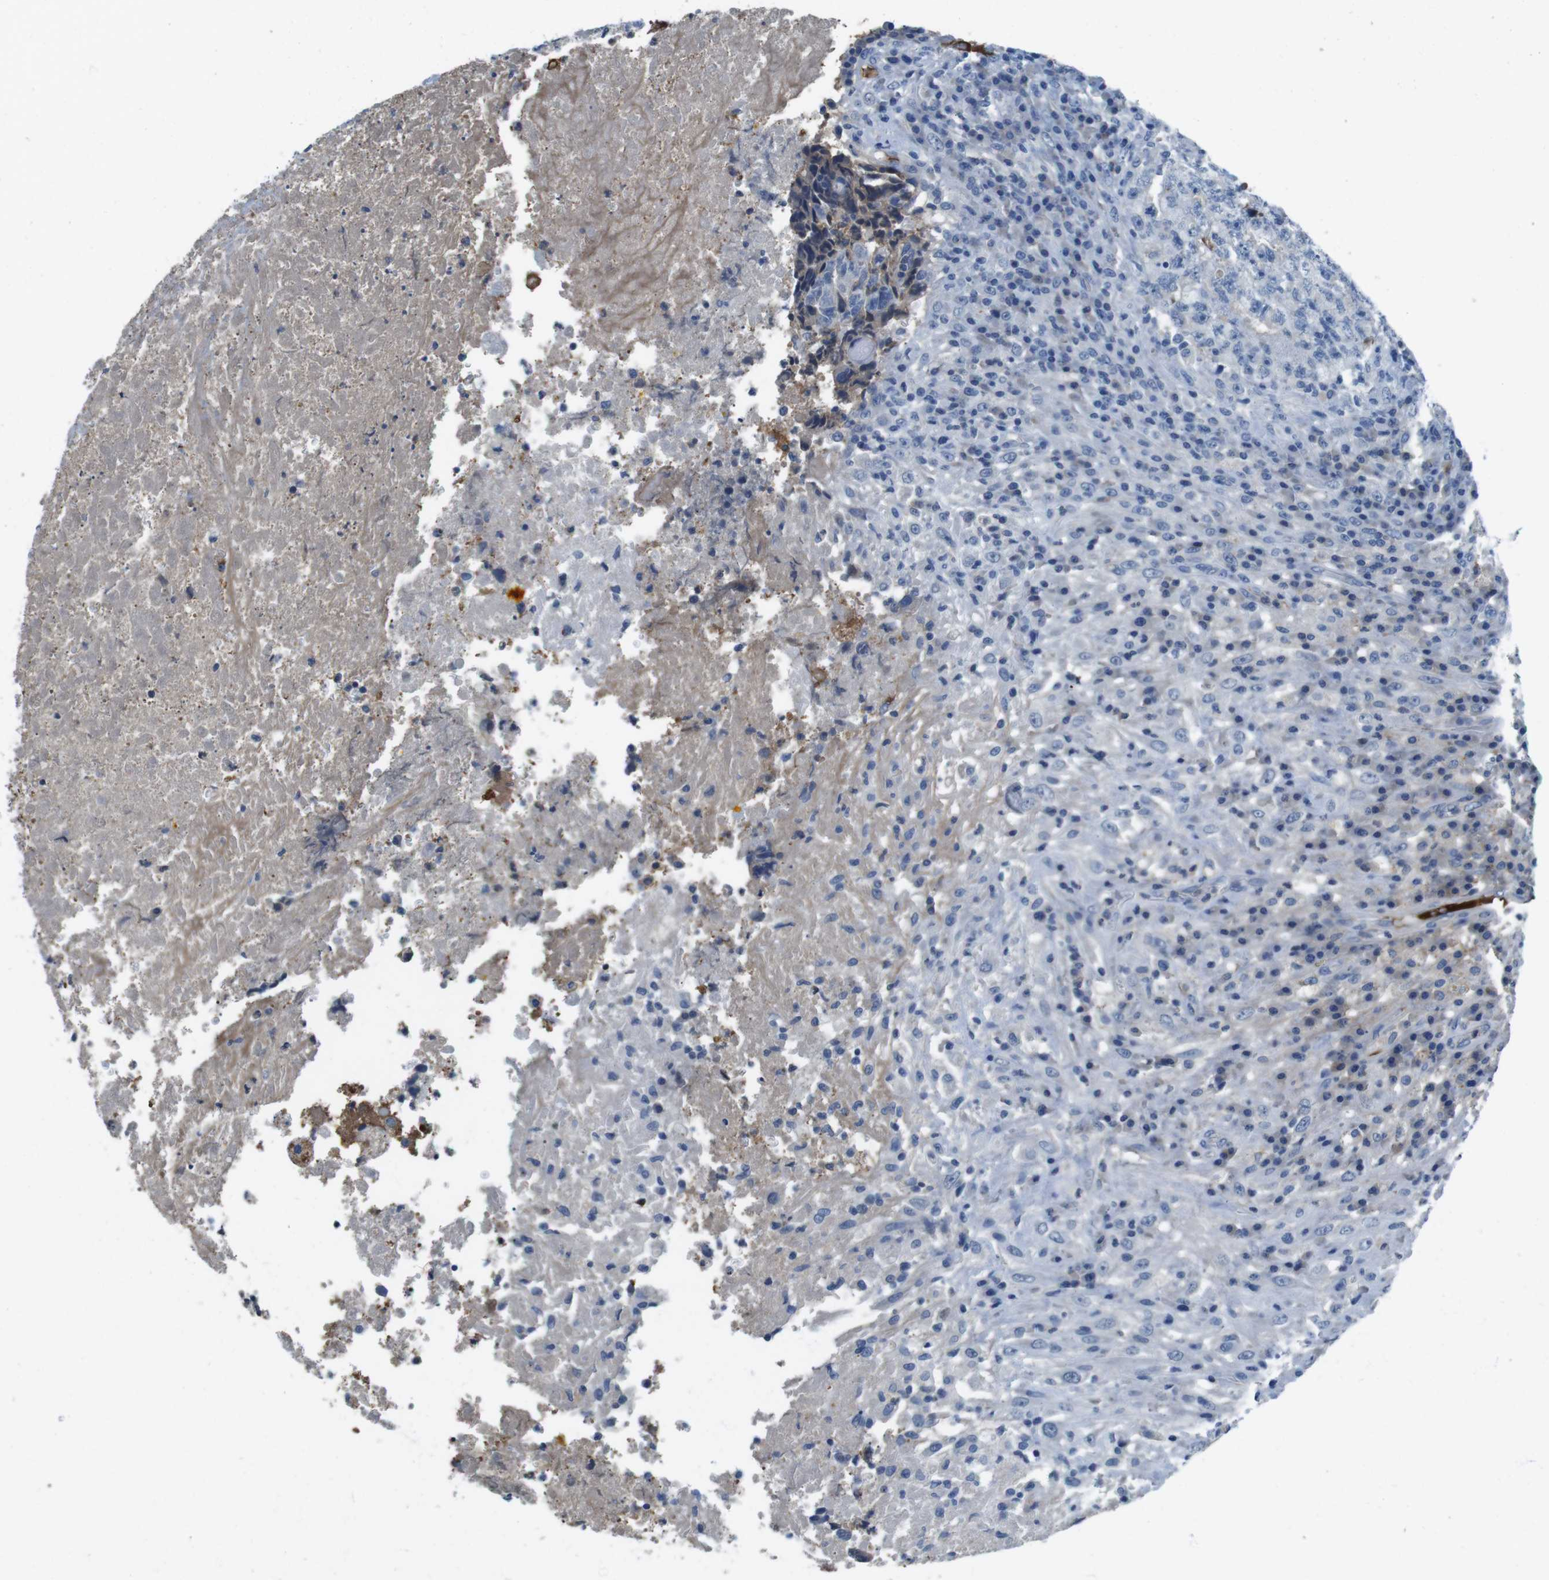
{"staining": {"intensity": "negative", "quantity": "none", "location": "none"}, "tissue": "testis cancer", "cell_type": "Tumor cells", "image_type": "cancer", "snomed": [{"axis": "morphology", "description": "Necrosis, NOS"}, {"axis": "morphology", "description": "Carcinoma, Embryonal, NOS"}, {"axis": "topography", "description": "Testis"}], "caption": "Immunohistochemical staining of testis embryonal carcinoma shows no significant expression in tumor cells.", "gene": "TMPRSS15", "patient": {"sex": "male", "age": 19}}